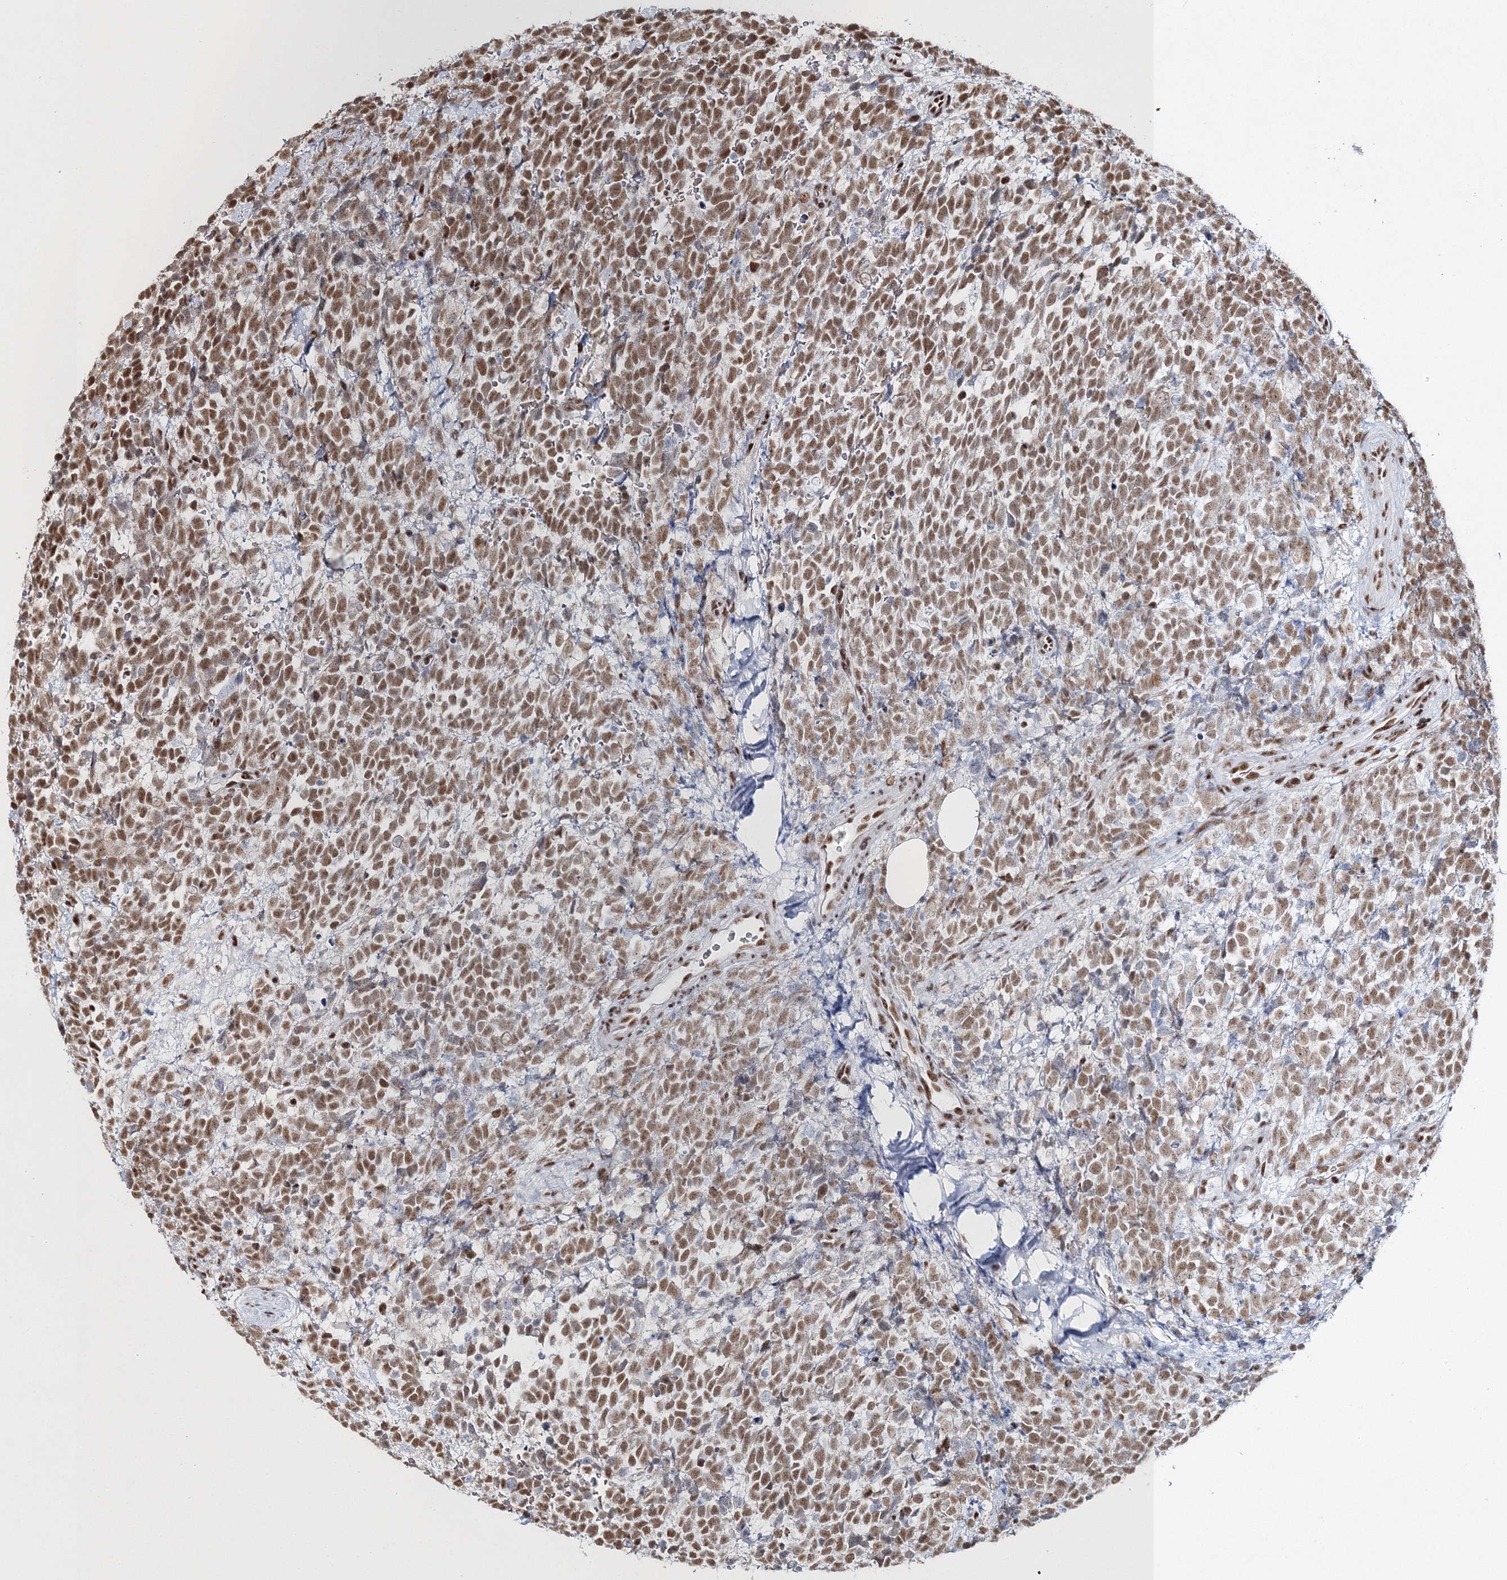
{"staining": {"intensity": "moderate", "quantity": ">75%", "location": "nuclear"}, "tissue": "urothelial cancer", "cell_type": "Tumor cells", "image_type": "cancer", "snomed": [{"axis": "morphology", "description": "Urothelial carcinoma, High grade"}, {"axis": "topography", "description": "Urinary bladder"}], "caption": "DAB (3,3'-diaminobenzidine) immunohistochemical staining of human high-grade urothelial carcinoma shows moderate nuclear protein expression in about >75% of tumor cells.", "gene": "QRICH1", "patient": {"sex": "female", "age": 82}}